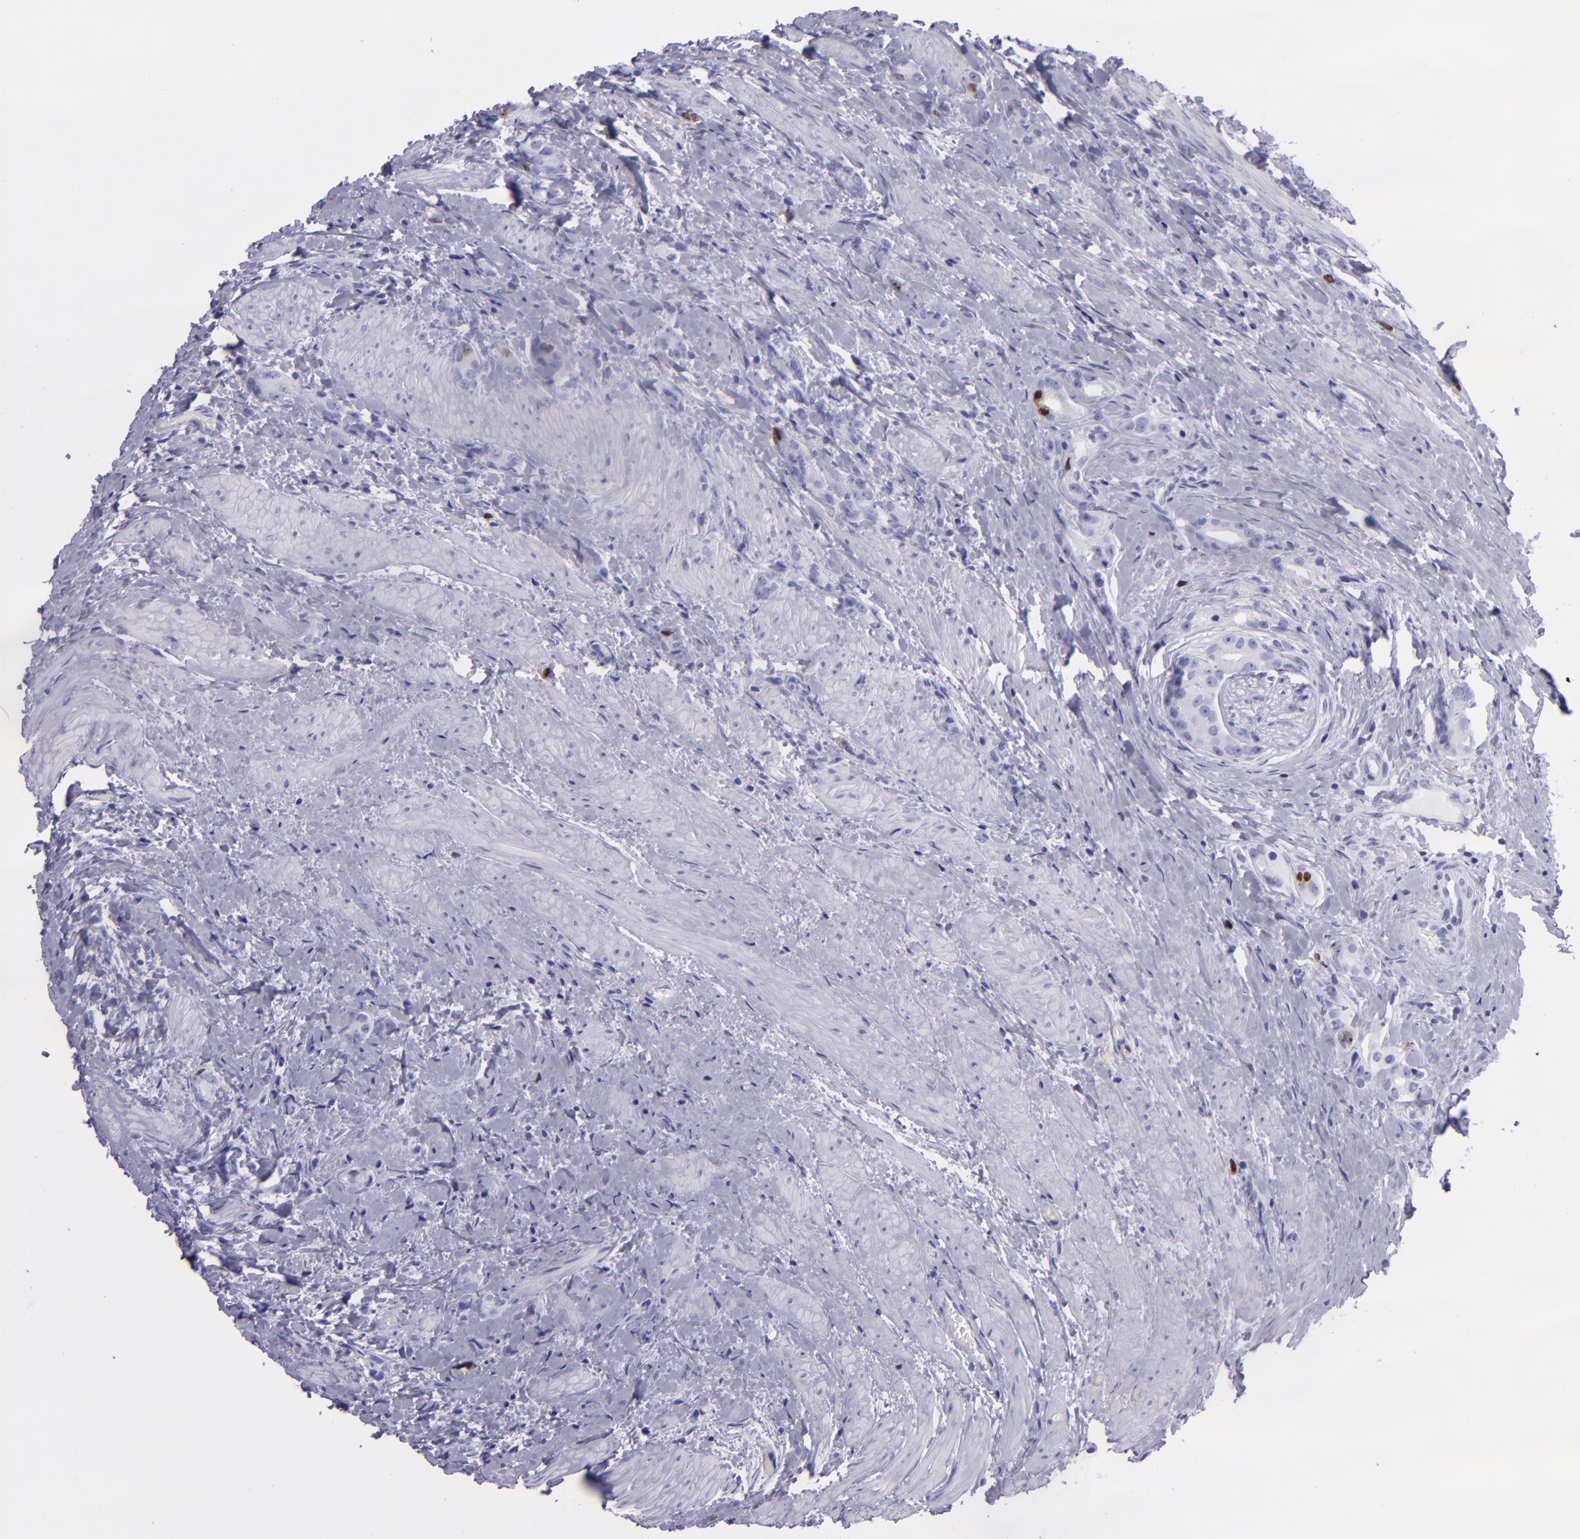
{"staining": {"intensity": "strong", "quantity": "<25%", "location": "nuclear"}, "tissue": "prostate cancer", "cell_type": "Tumor cells", "image_type": "cancer", "snomed": [{"axis": "morphology", "description": "Adenocarcinoma, Medium grade"}, {"axis": "topography", "description": "Prostate"}], "caption": "Prostate cancer stained for a protein exhibits strong nuclear positivity in tumor cells.", "gene": "TOP2A", "patient": {"sex": "male", "age": 59}}